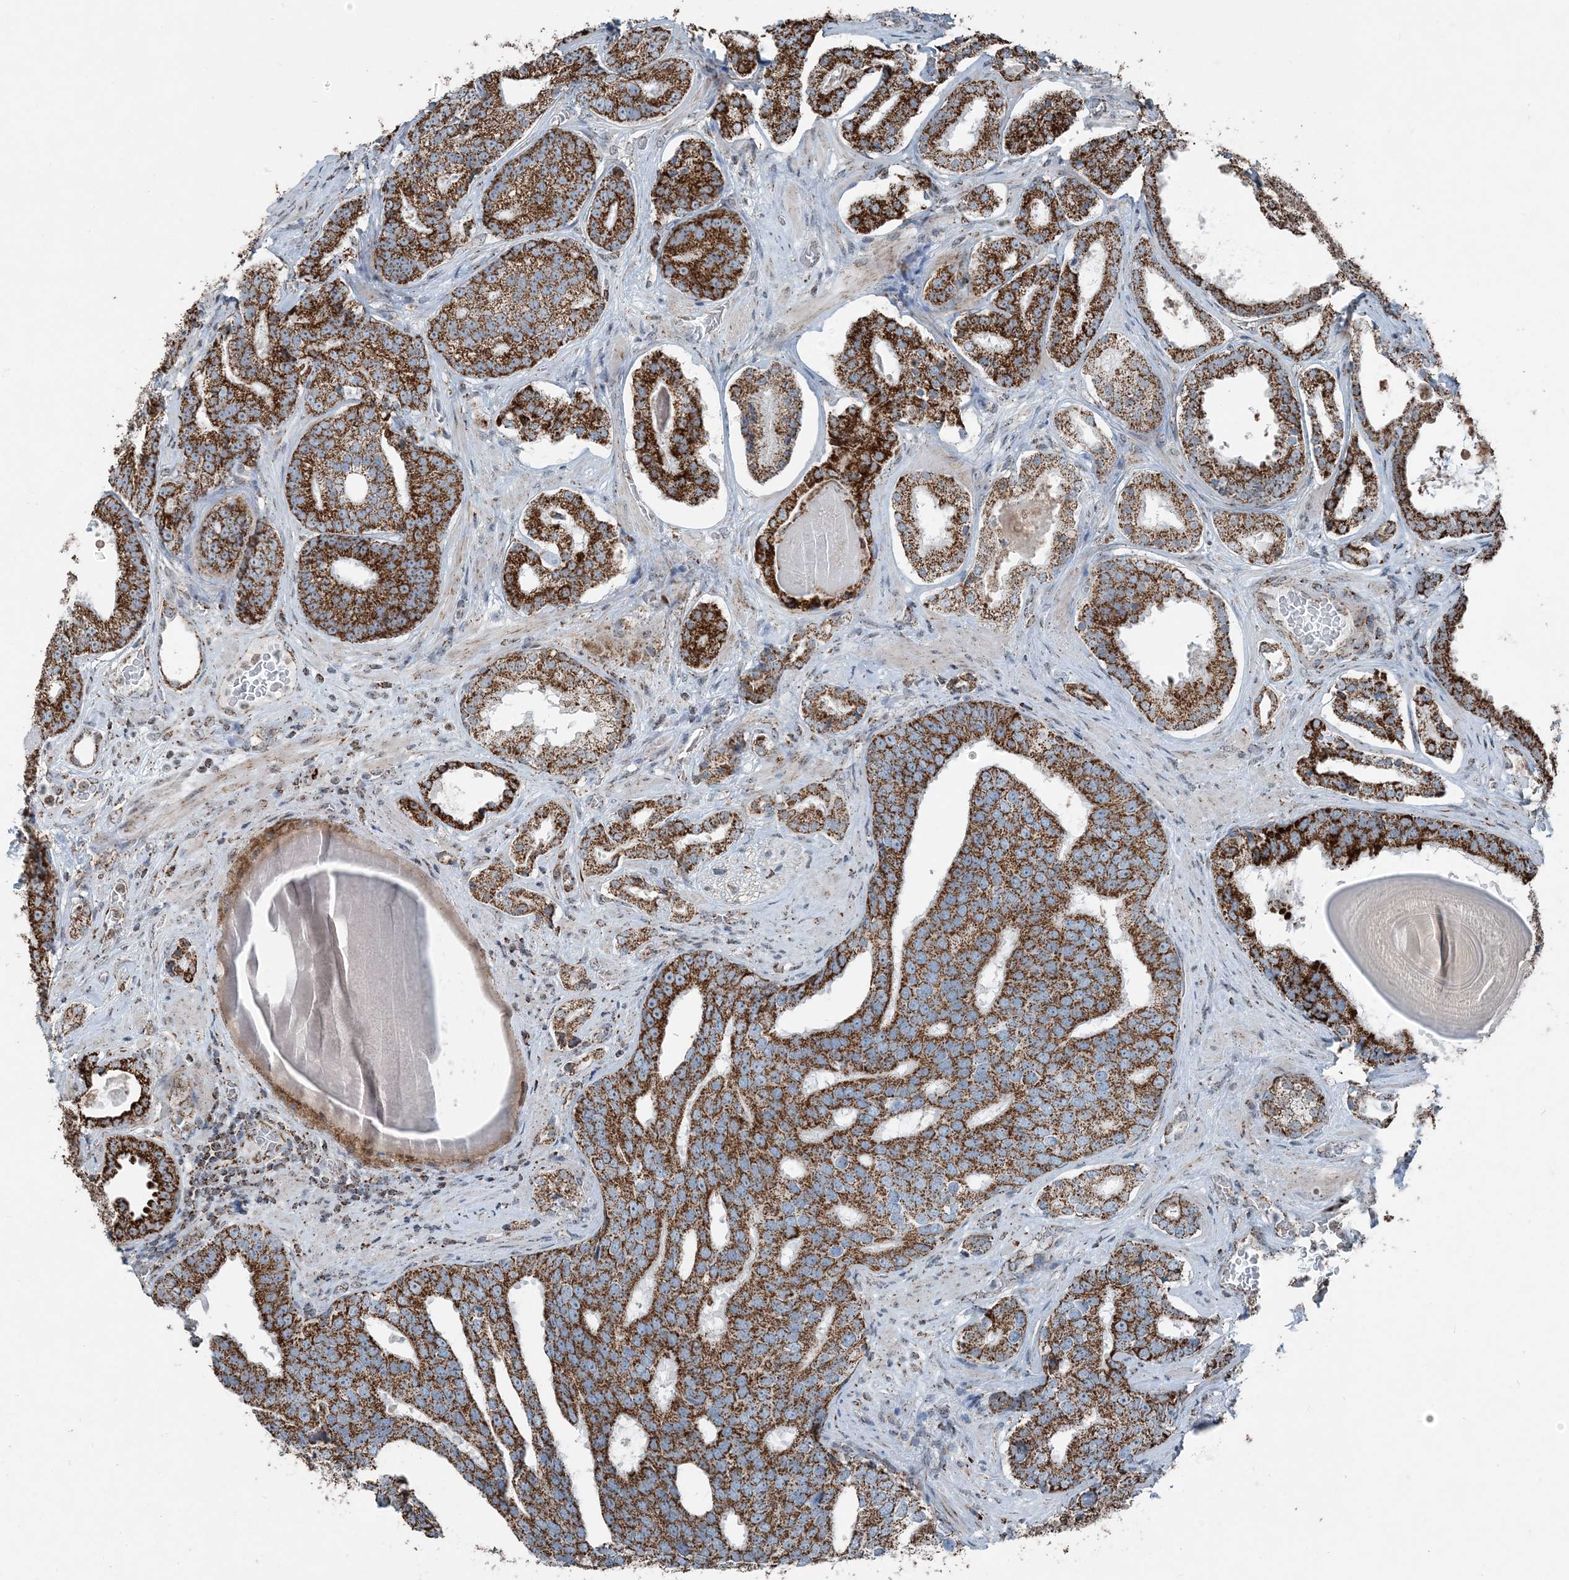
{"staining": {"intensity": "strong", "quantity": ">75%", "location": "cytoplasmic/membranous"}, "tissue": "prostate cancer", "cell_type": "Tumor cells", "image_type": "cancer", "snomed": [{"axis": "morphology", "description": "Adenocarcinoma, High grade"}, {"axis": "topography", "description": "Prostate"}], "caption": "The photomicrograph shows staining of adenocarcinoma (high-grade) (prostate), revealing strong cytoplasmic/membranous protein expression (brown color) within tumor cells. Using DAB (brown) and hematoxylin (blue) stains, captured at high magnification using brightfield microscopy.", "gene": "SUCLG1", "patient": {"sex": "male", "age": 60}}